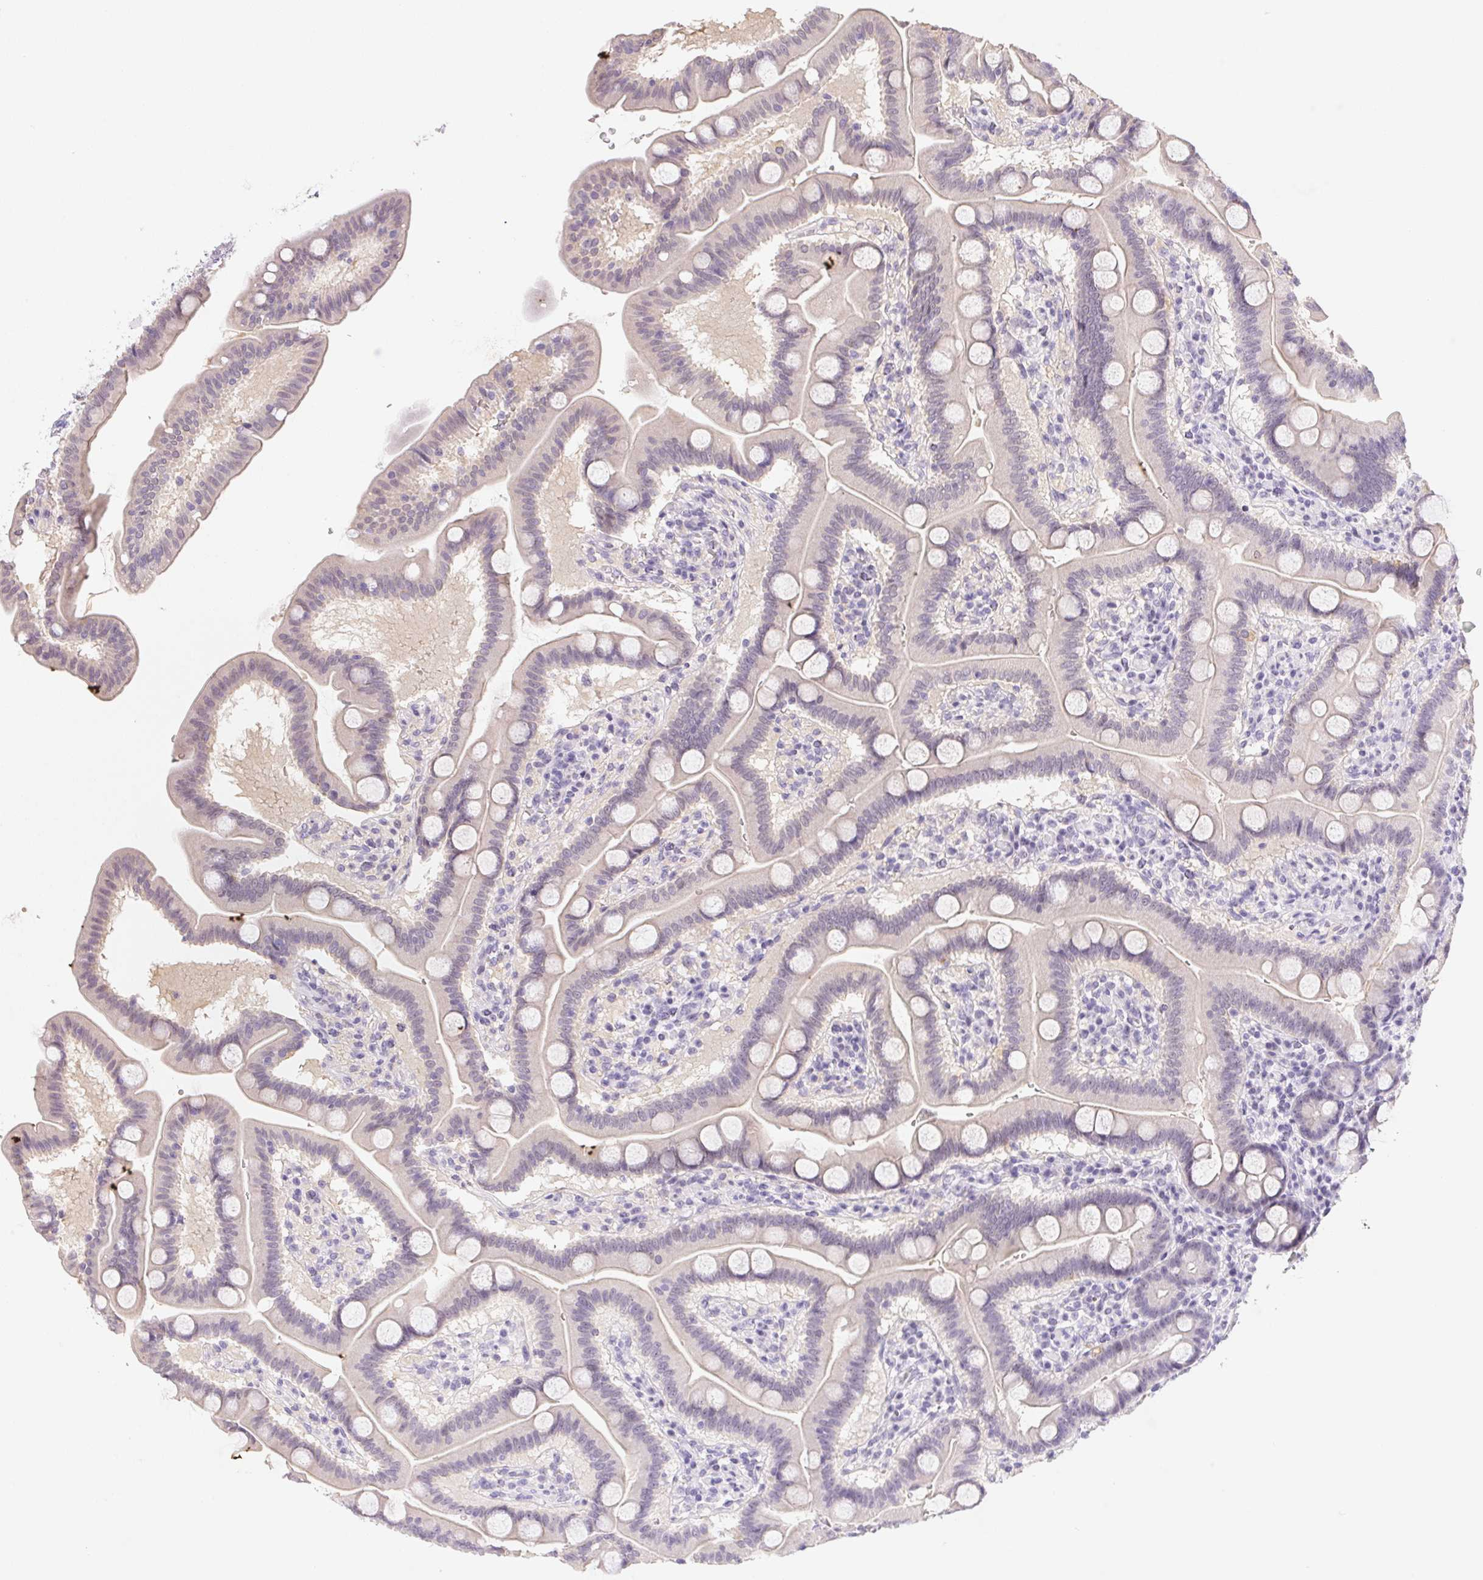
{"staining": {"intensity": "weak", "quantity": "<25%", "location": "cytoplasmic/membranous"}, "tissue": "duodenum", "cell_type": "Glandular cells", "image_type": "normal", "snomed": [{"axis": "morphology", "description": "Normal tissue, NOS"}, {"axis": "topography", "description": "Pancreas"}, {"axis": "topography", "description": "Duodenum"}], "caption": "Immunohistochemistry of normal duodenum exhibits no staining in glandular cells.", "gene": "ST8SIA3", "patient": {"sex": "male", "age": 59}}